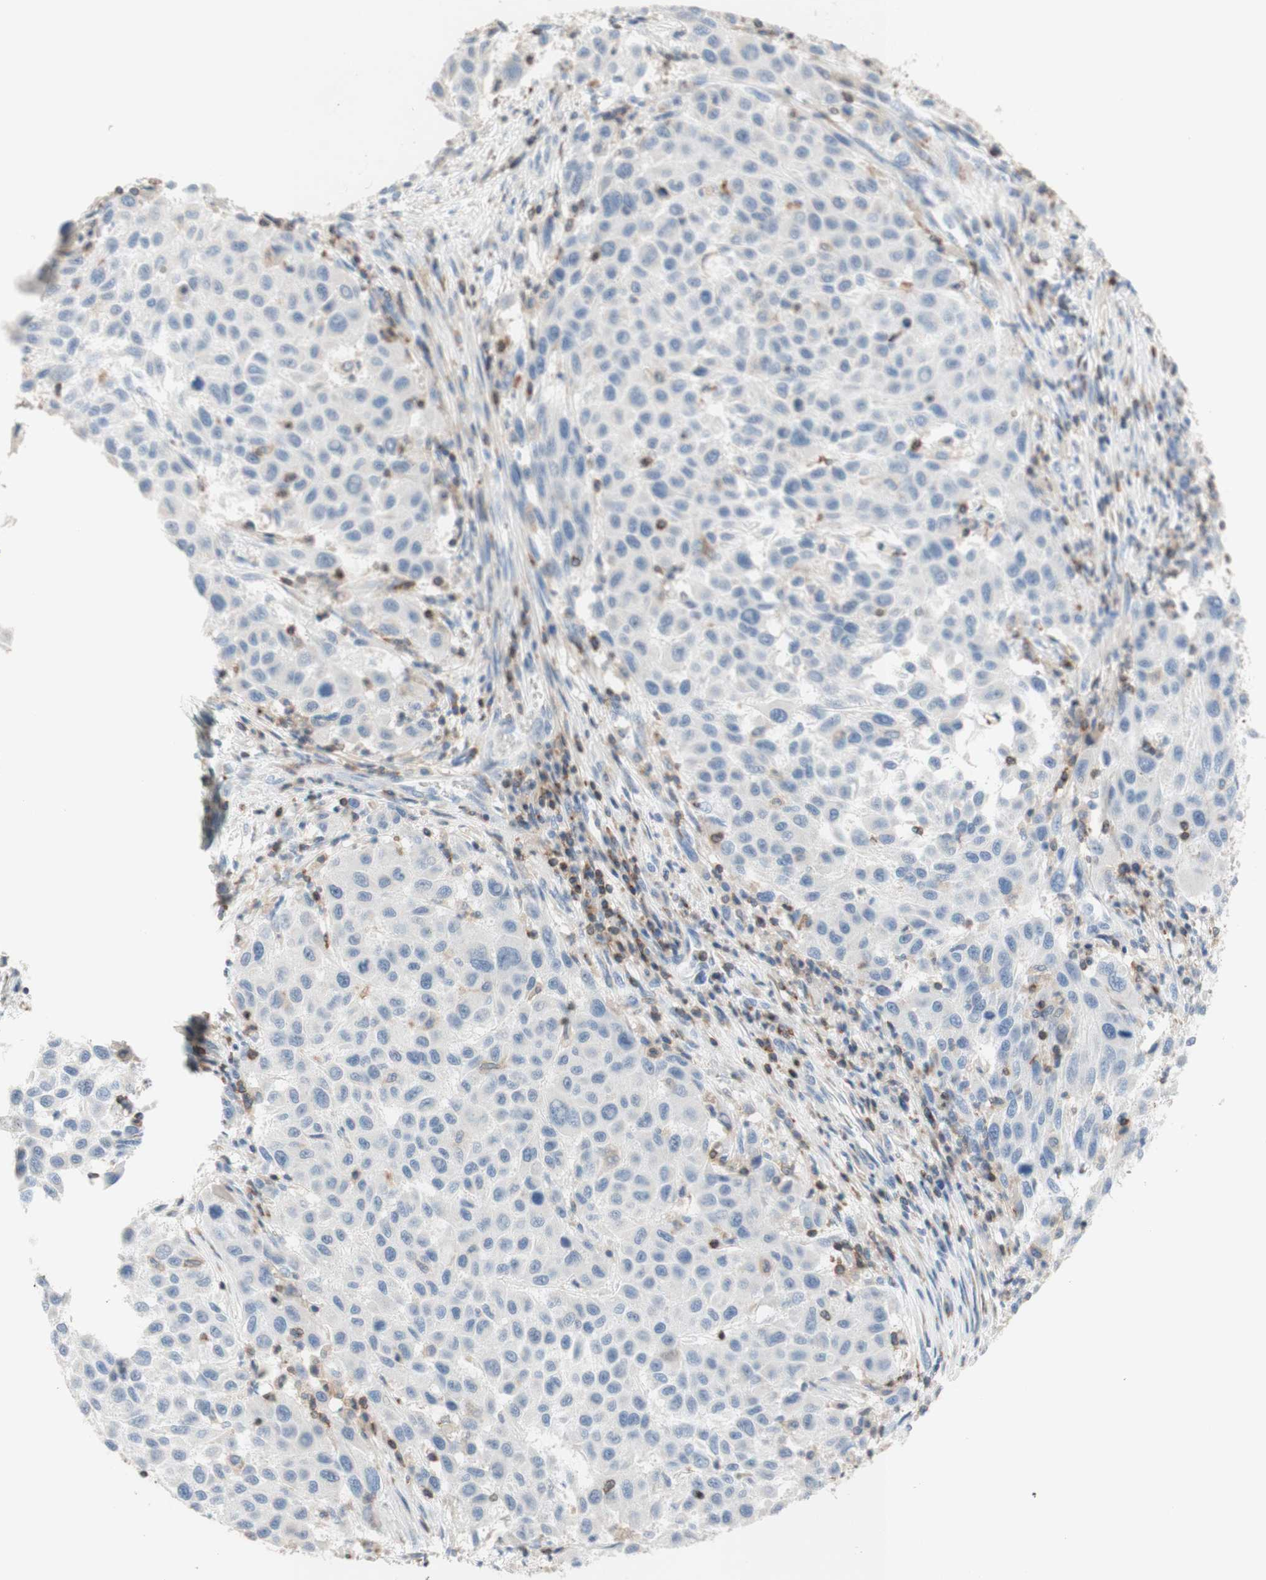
{"staining": {"intensity": "negative", "quantity": "none", "location": "none"}, "tissue": "melanoma", "cell_type": "Tumor cells", "image_type": "cancer", "snomed": [{"axis": "morphology", "description": "Malignant melanoma, Metastatic site"}, {"axis": "topography", "description": "Lymph node"}], "caption": "High power microscopy micrograph of an immunohistochemistry (IHC) histopathology image of malignant melanoma (metastatic site), revealing no significant staining in tumor cells.", "gene": "SPINK6", "patient": {"sex": "male", "age": 61}}